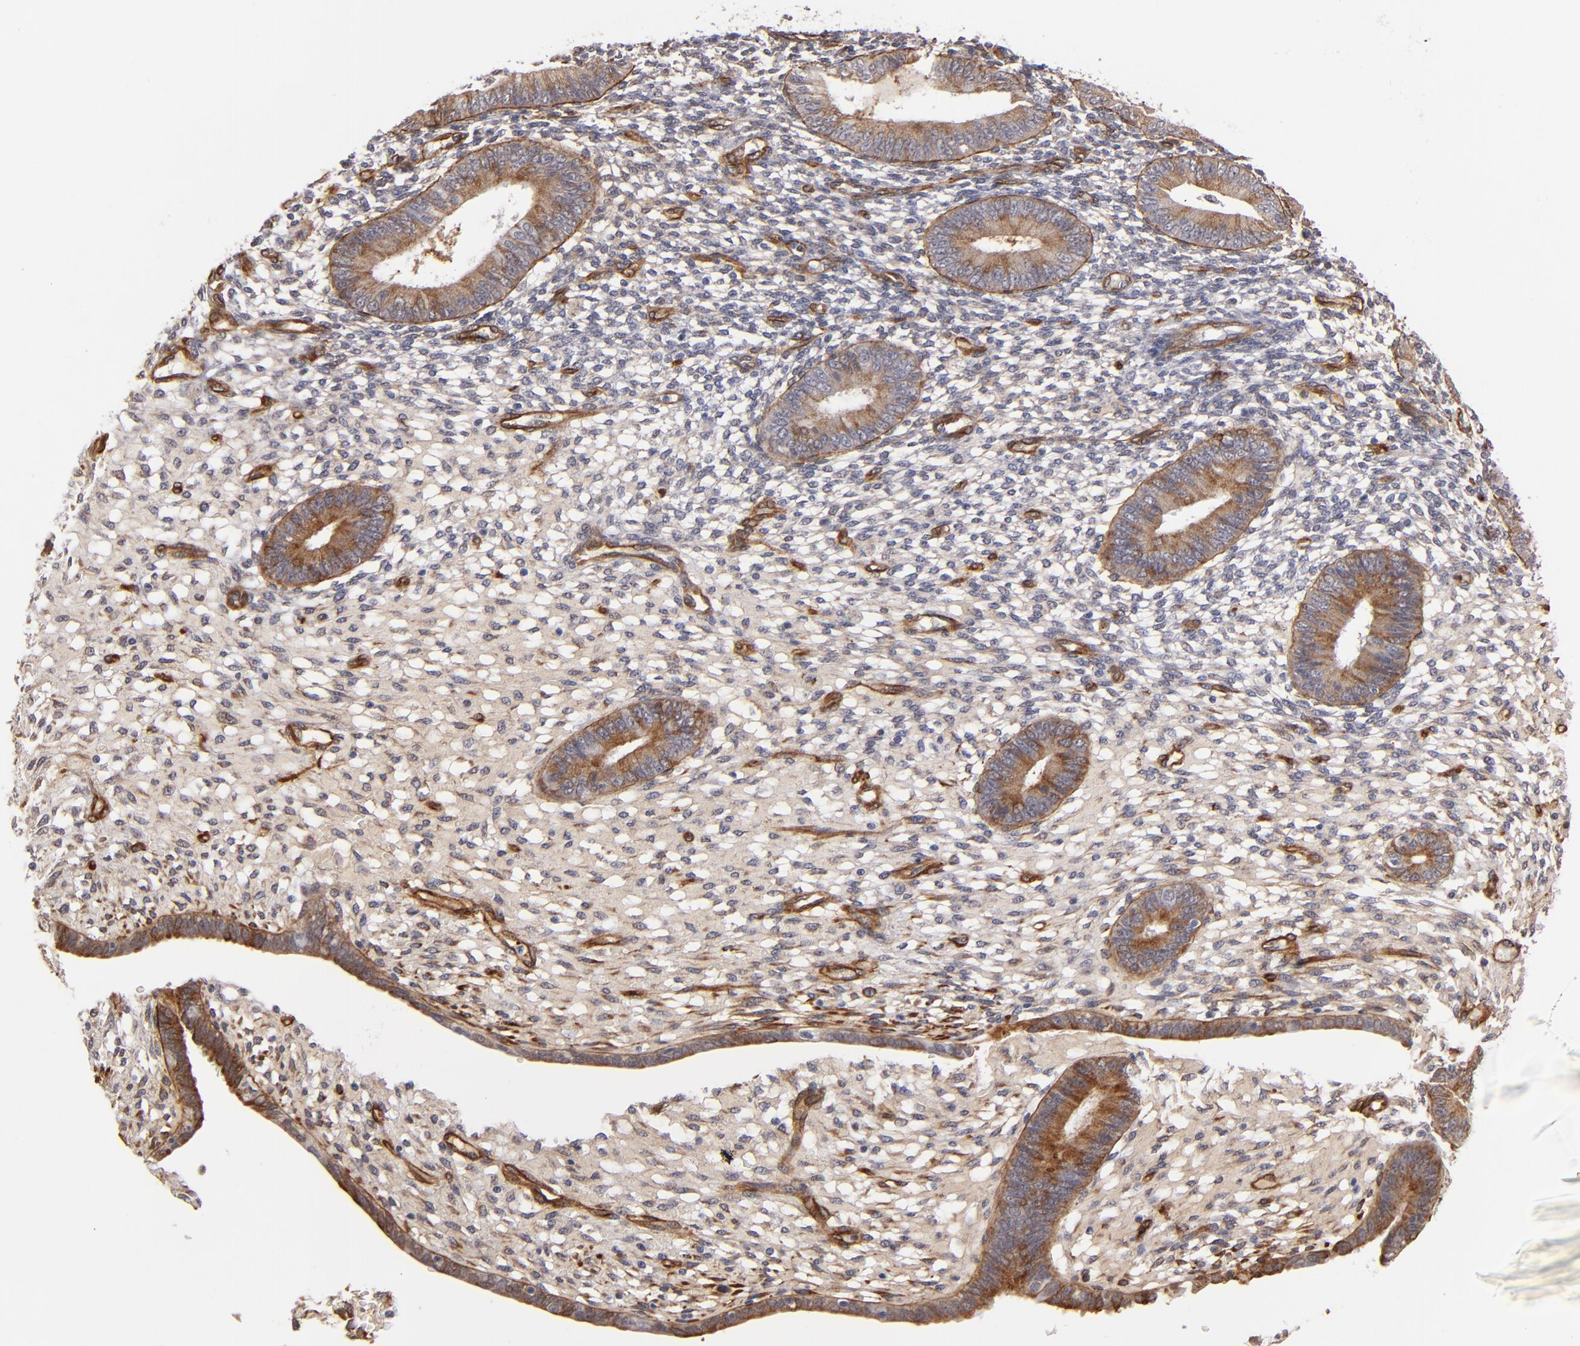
{"staining": {"intensity": "weak", "quantity": "25%-75%", "location": "cytoplasmic/membranous"}, "tissue": "endometrium", "cell_type": "Cells in endometrial stroma", "image_type": "normal", "snomed": [{"axis": "morphology", "description": "Normal tissue, NOS"}, {"axis": "topography", "description": "Endometrium"}], "caption": "Approximately 25%-75% of cells in endometrial stroma in normal endometrium exhibit weak cytoplasmic/membranous protein expression as visualized by brown immunohistochemical staining.", "gene": "LAMC1", "patient": {"sex": "female", "age": 42}}